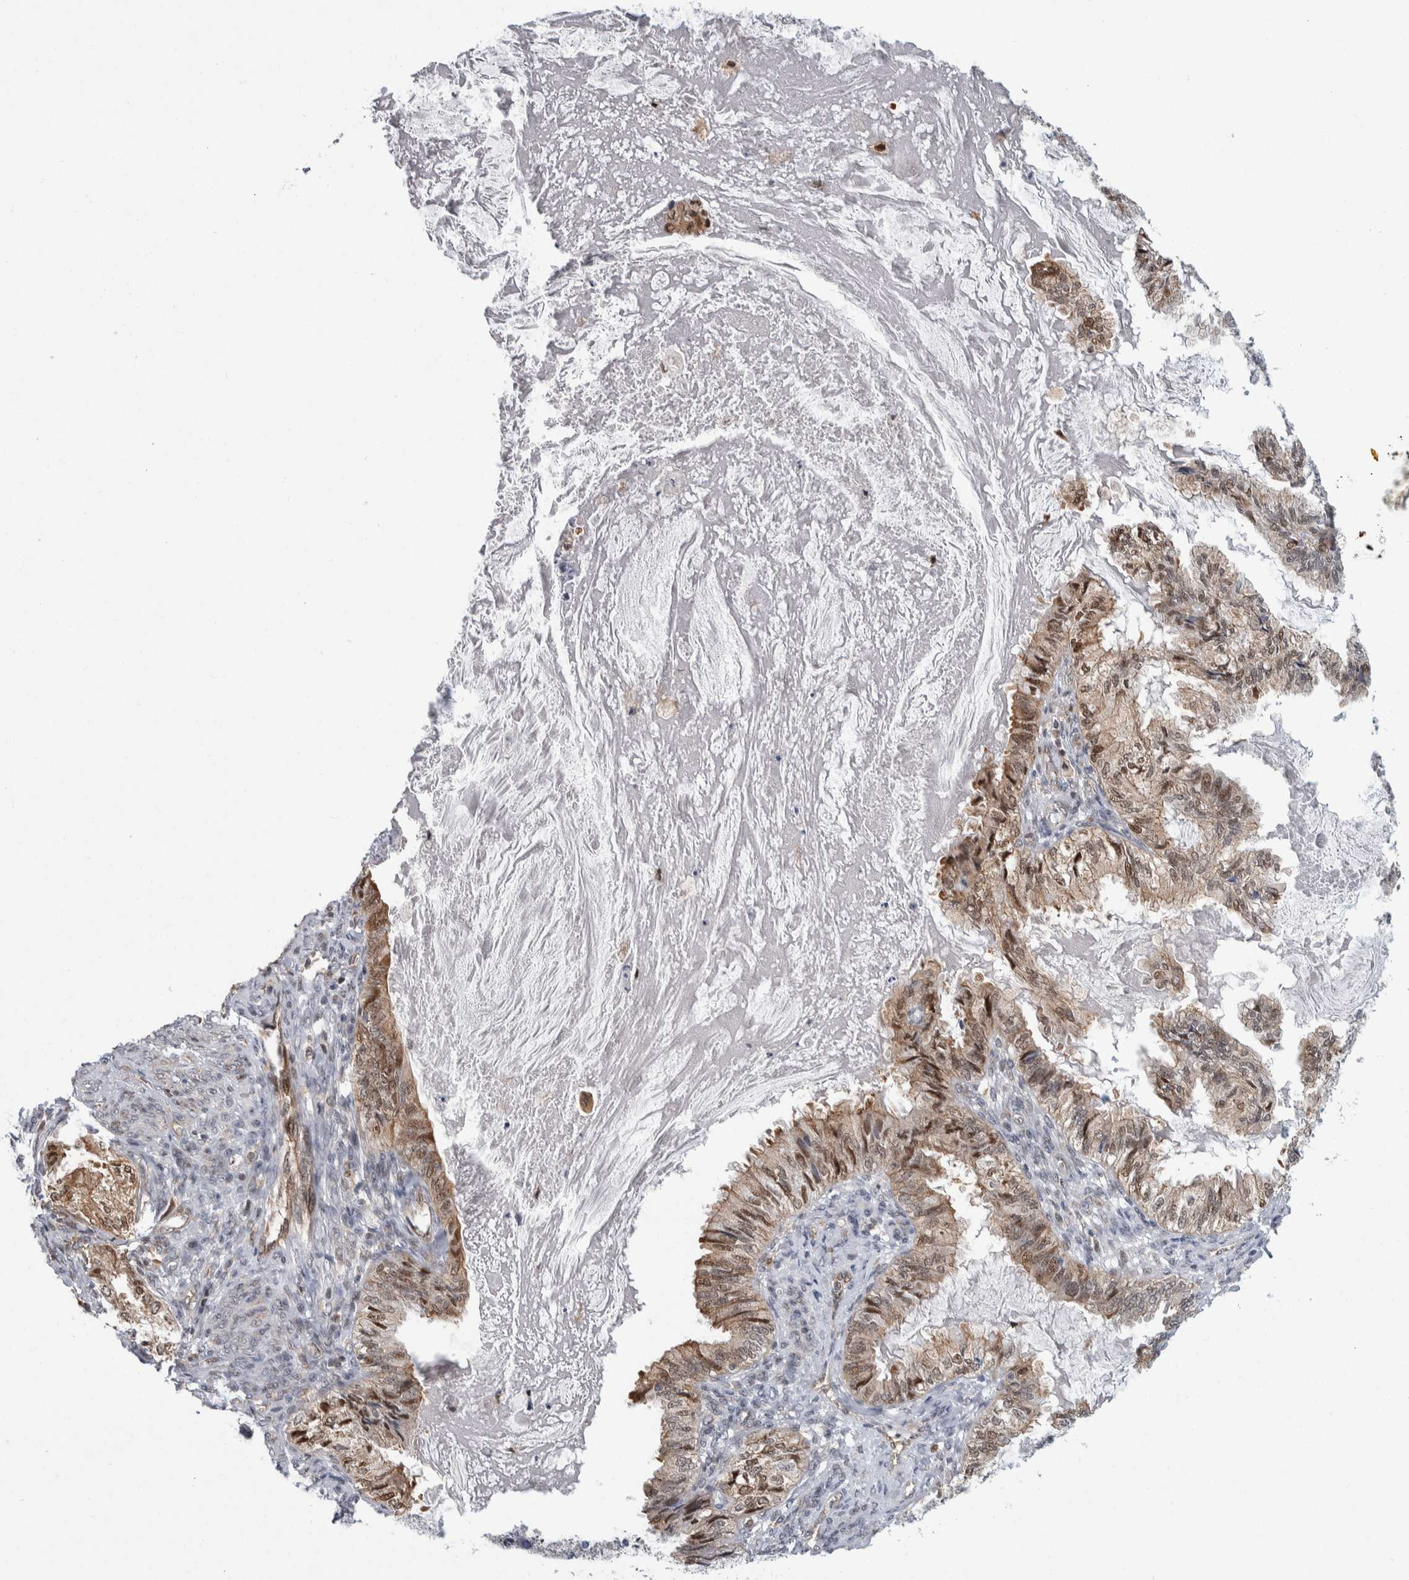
{"staining": {"intensity": "weak", "quantity": "25%-75%", "location": "cytoplasmic/membranous,nuclear"}, "tissue": "cervical cancer", "cell_type": "Tumor cells", "image_type": "cancer", "snomed": [{"axis": "morphology", "description": "Normal tissue, NOS"}, {"axis": "morphology", "description": "Adenocarcinoma, NOS"}, {"axis": "topography", "description": "Cervix"}, {"axis": "topography", "description": "Endometrium"}], "caption": "Cervical cancer stained with a protein marker exhibits weak staining in tumor cells.", "gene": "PTPA", "patient": {"sex": "female", "age": 86}}